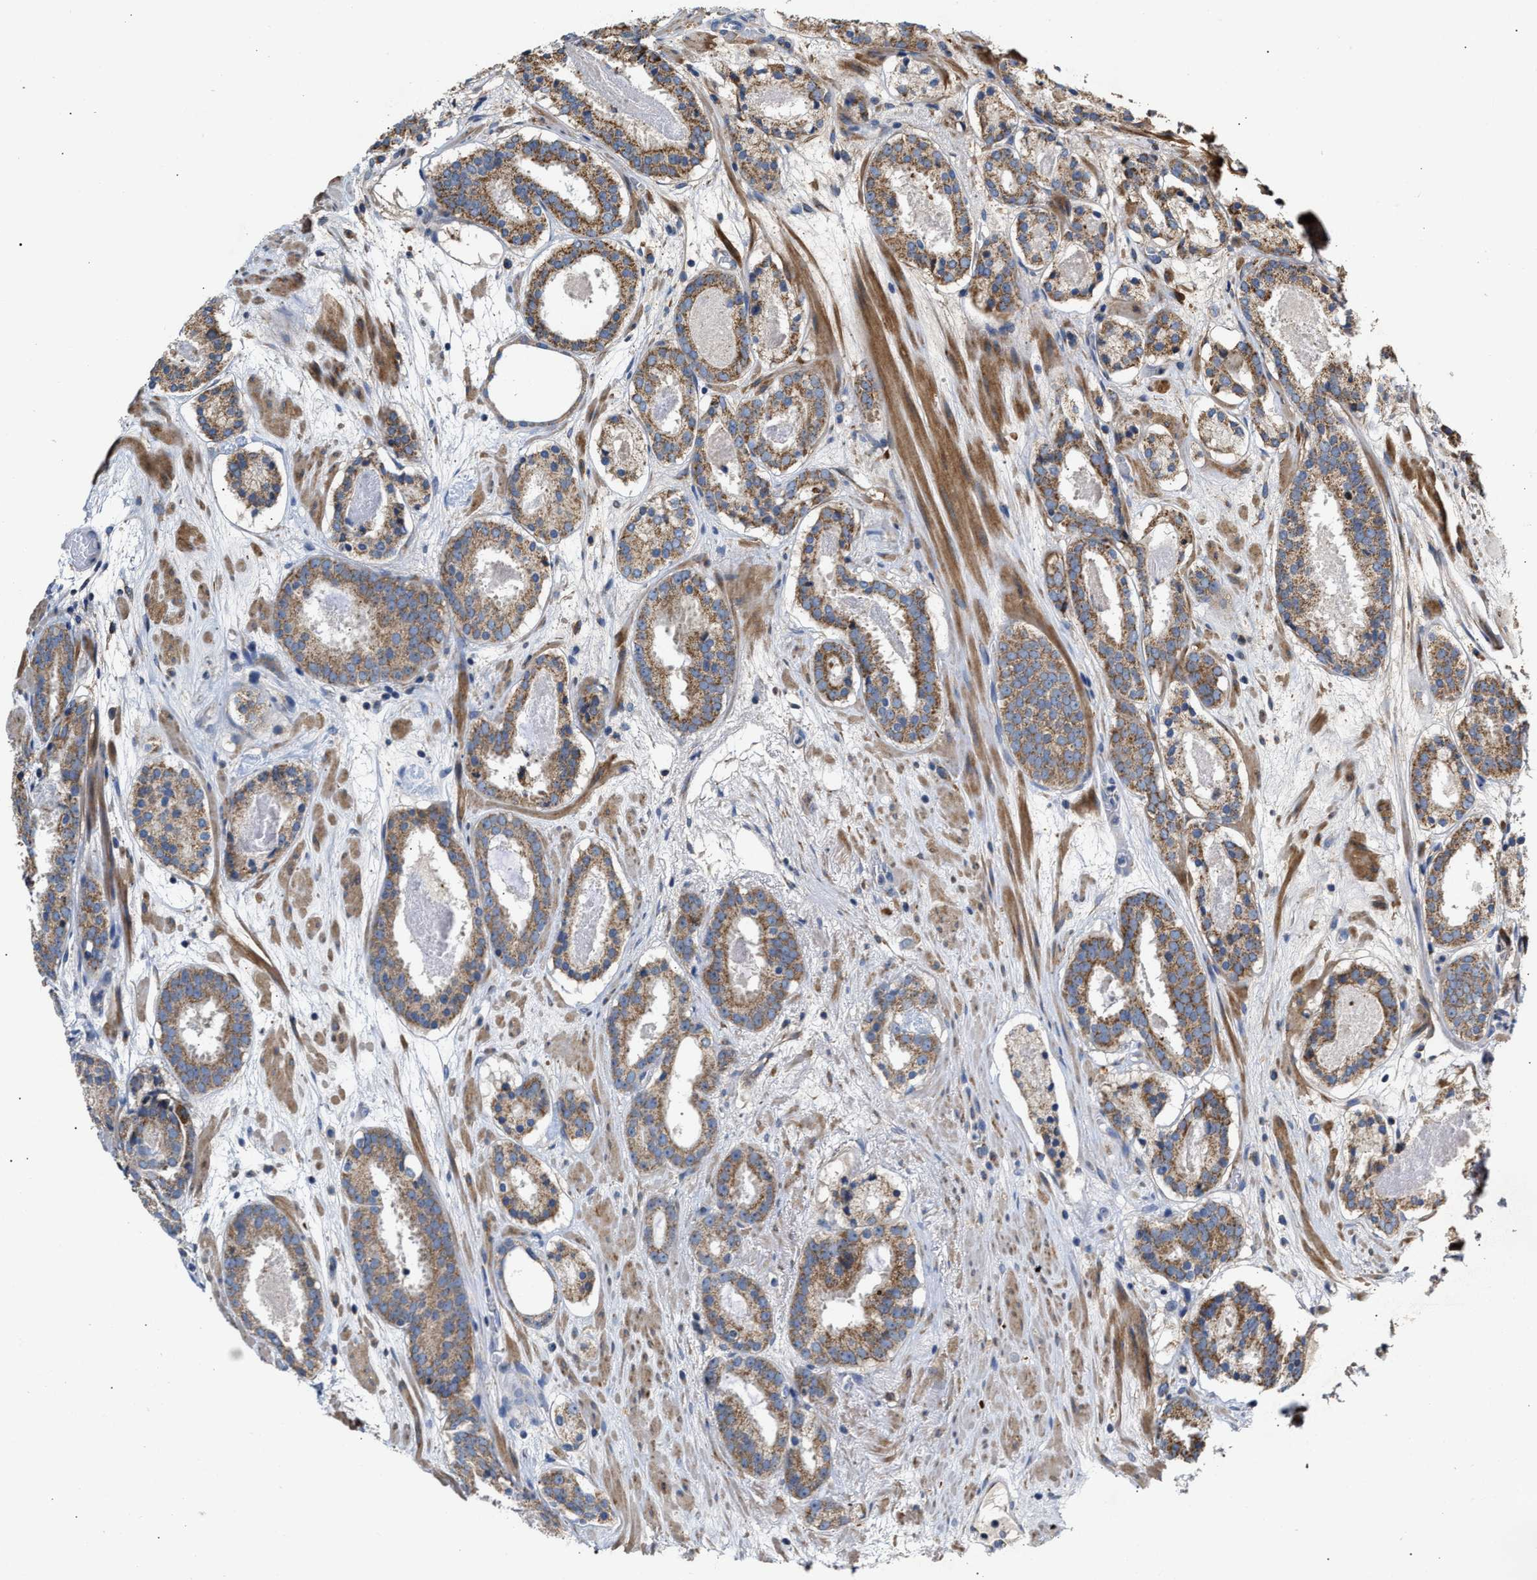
{"staining": {"intensity": "moderate", "quantity": ">75%", "location": "cytoplasmic/membranous"}, "tissue": "prostate cancer", "cell_type": "Tumor cells", "image_type": "cancer", "snomed": [{"axis": "morphology", "description": "Adenocarcinoma, Low grade"}, {"axis": "topography", "description": "Prostate"}], "caption": "The immunohistochemical stain highlights moderate cytoplasmic/membranous staining in tumor cells of adenocarcinoma (low-grade) (prostate) tissue.", "gene": "MALSU1", "patient": {"sex": "male", "age": 69}}